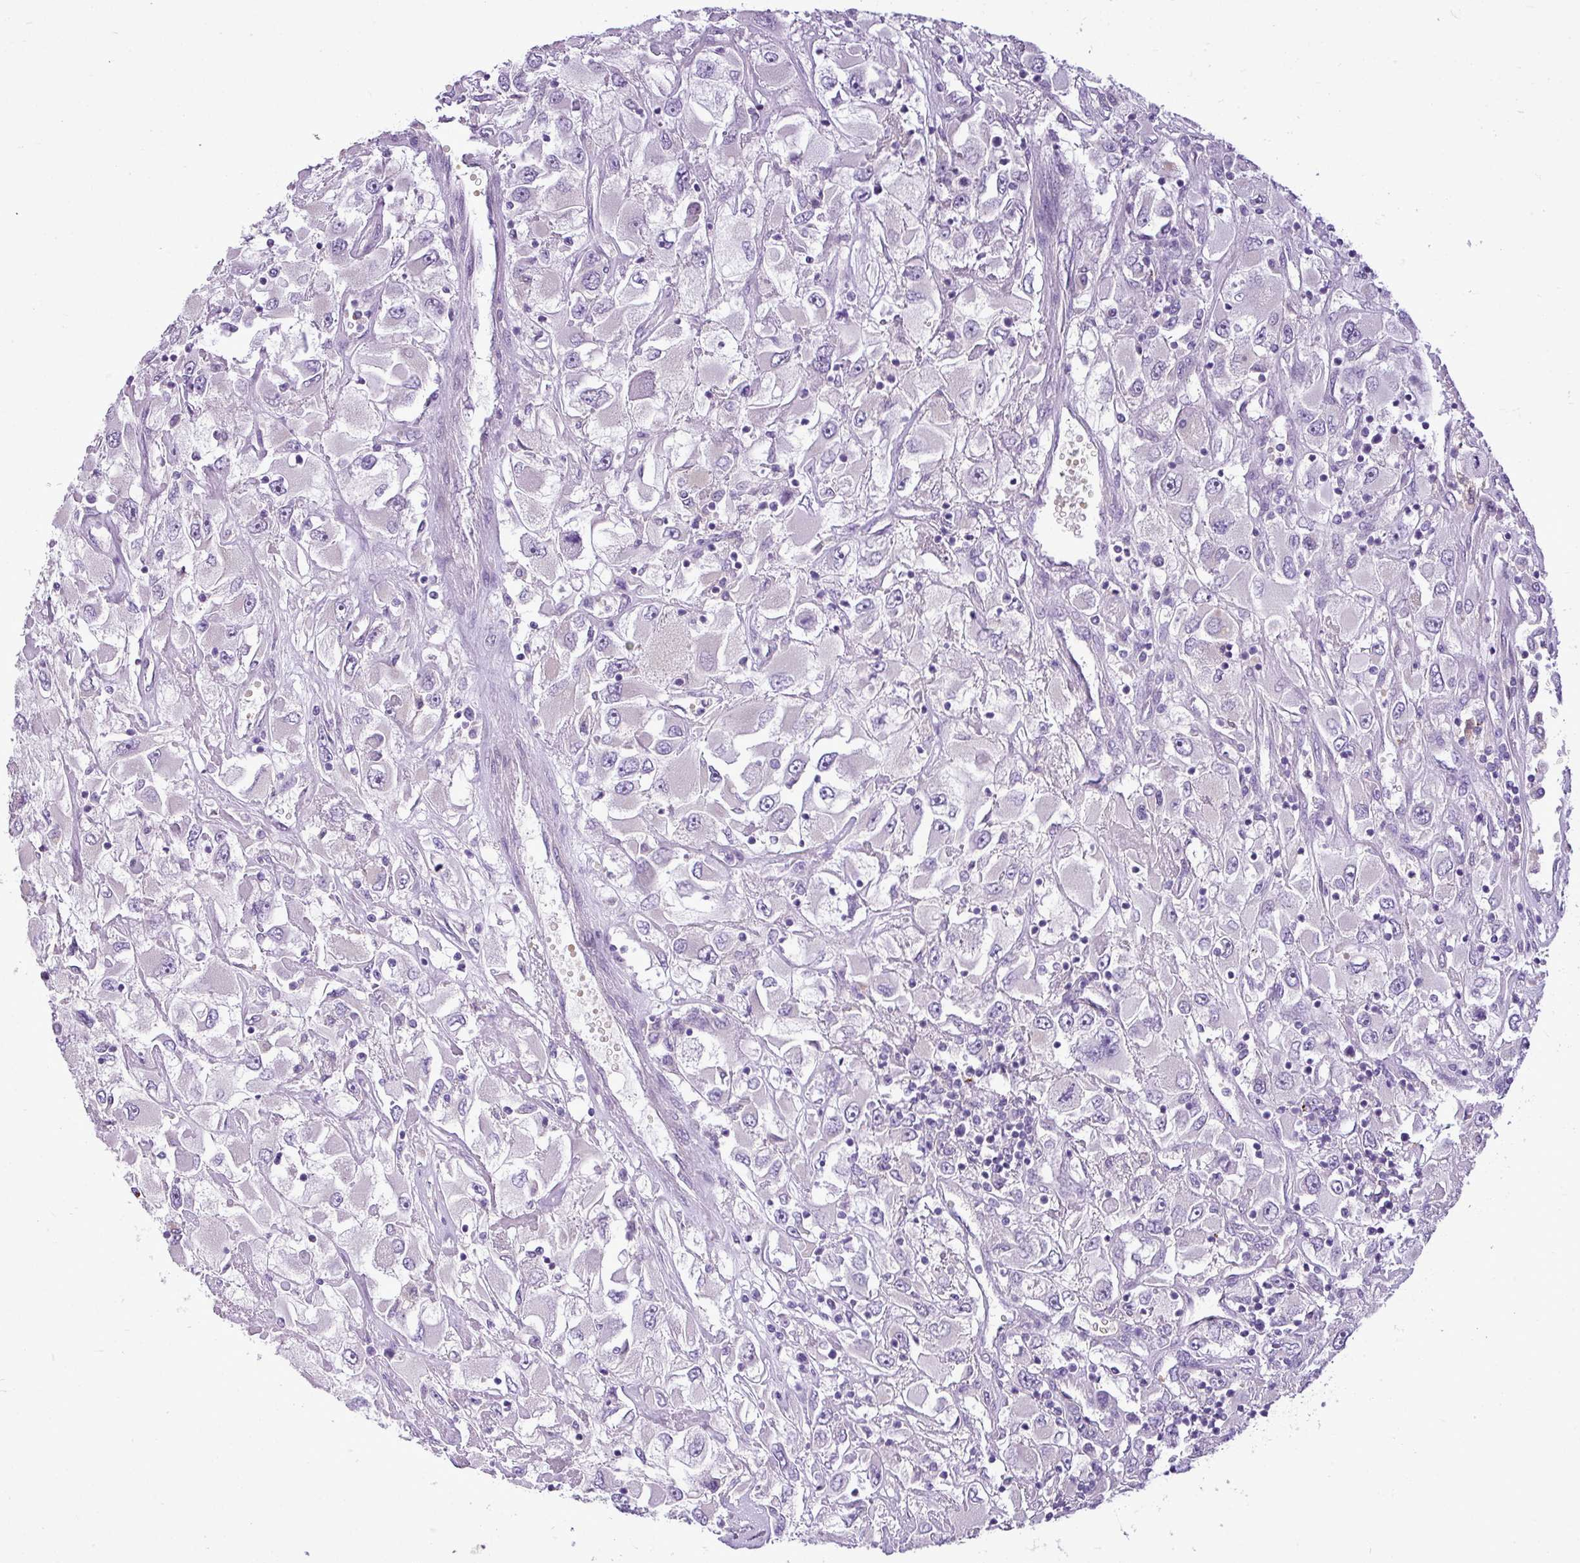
{"staining": {"intensity": "negative", "quantity": "none", "location": "none"}, "tissue": "renal cancer", "cell_type": "Tumor cells", "image_type": "cancer", "snomed": [{"axis": "morphology", "description": "Adenocarcinoma, NOS"}, {"axis": "topography", "description": "Kidney"}], "caption": "Photomicrograph shows no significant protein staining in tumor cells of adenocarcinoma (renal). Brightfield microscopy of immunohistochemistry stained with DAB (brown) and hematoxylin (blue), captured at high magnification.", "gene": "IL17A", "patient": {"sex": "female", "age": 52}}